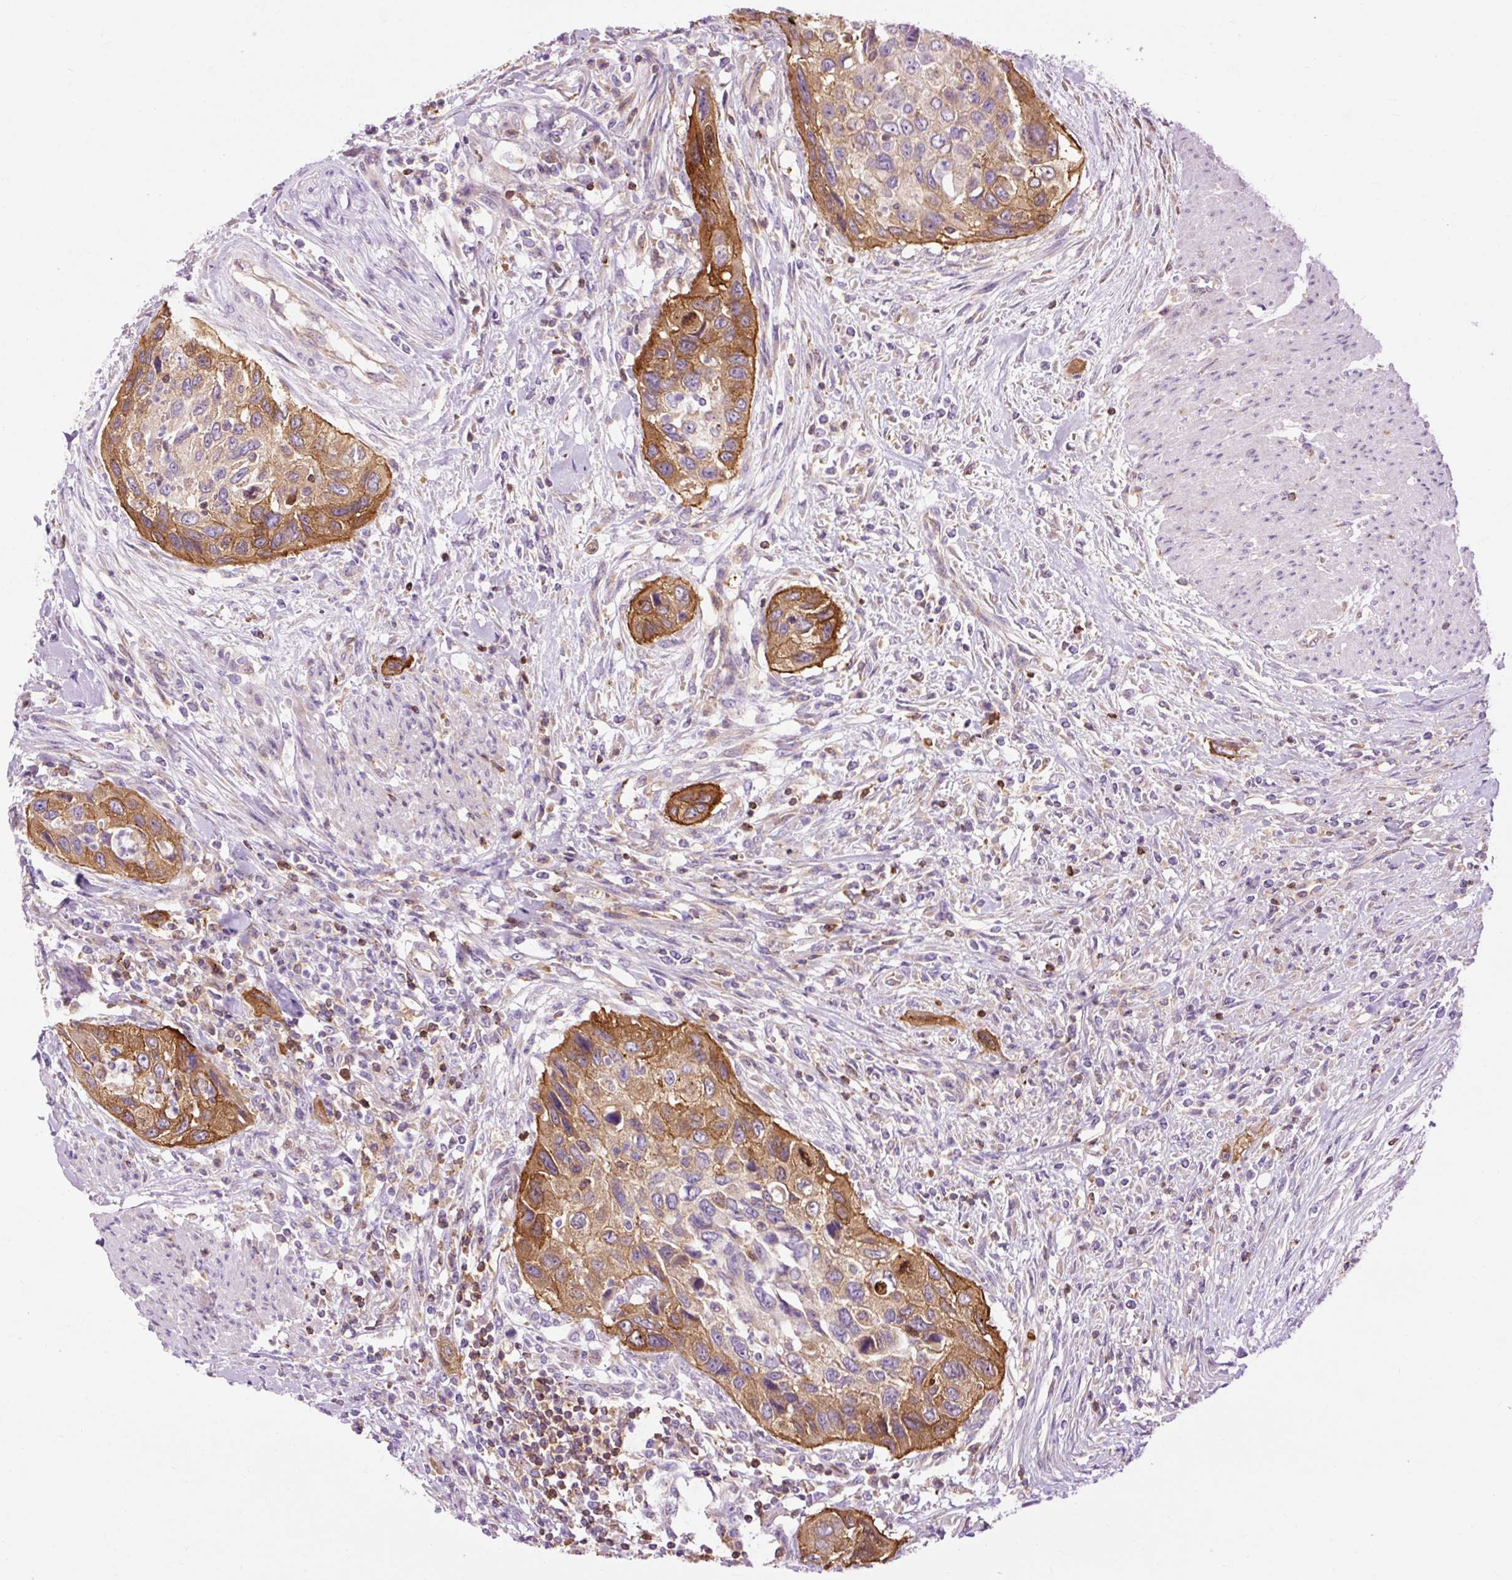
{"staining": {"intensity": "moderate", "quantity": "25%-75%", "location": "cytoplasmic/membranous"}, "tissue": "urothelial cancer", "cell_type": "Tumor cells", "image_type": "cancer", "snomed": [{"axis": "morphology", "description": "Urothelial carcinoma, High grade"}, {"axis": "topography", "description": "Urinary bladder"}], "caption": "Moderate cytoplasmic/membranous staining for a protein is appreciated in approximately 25%-75% of tumor cells of urothelial cancer using IHC.", "gene": "CD83", "patient": {"sex": "female", "age": 60}}